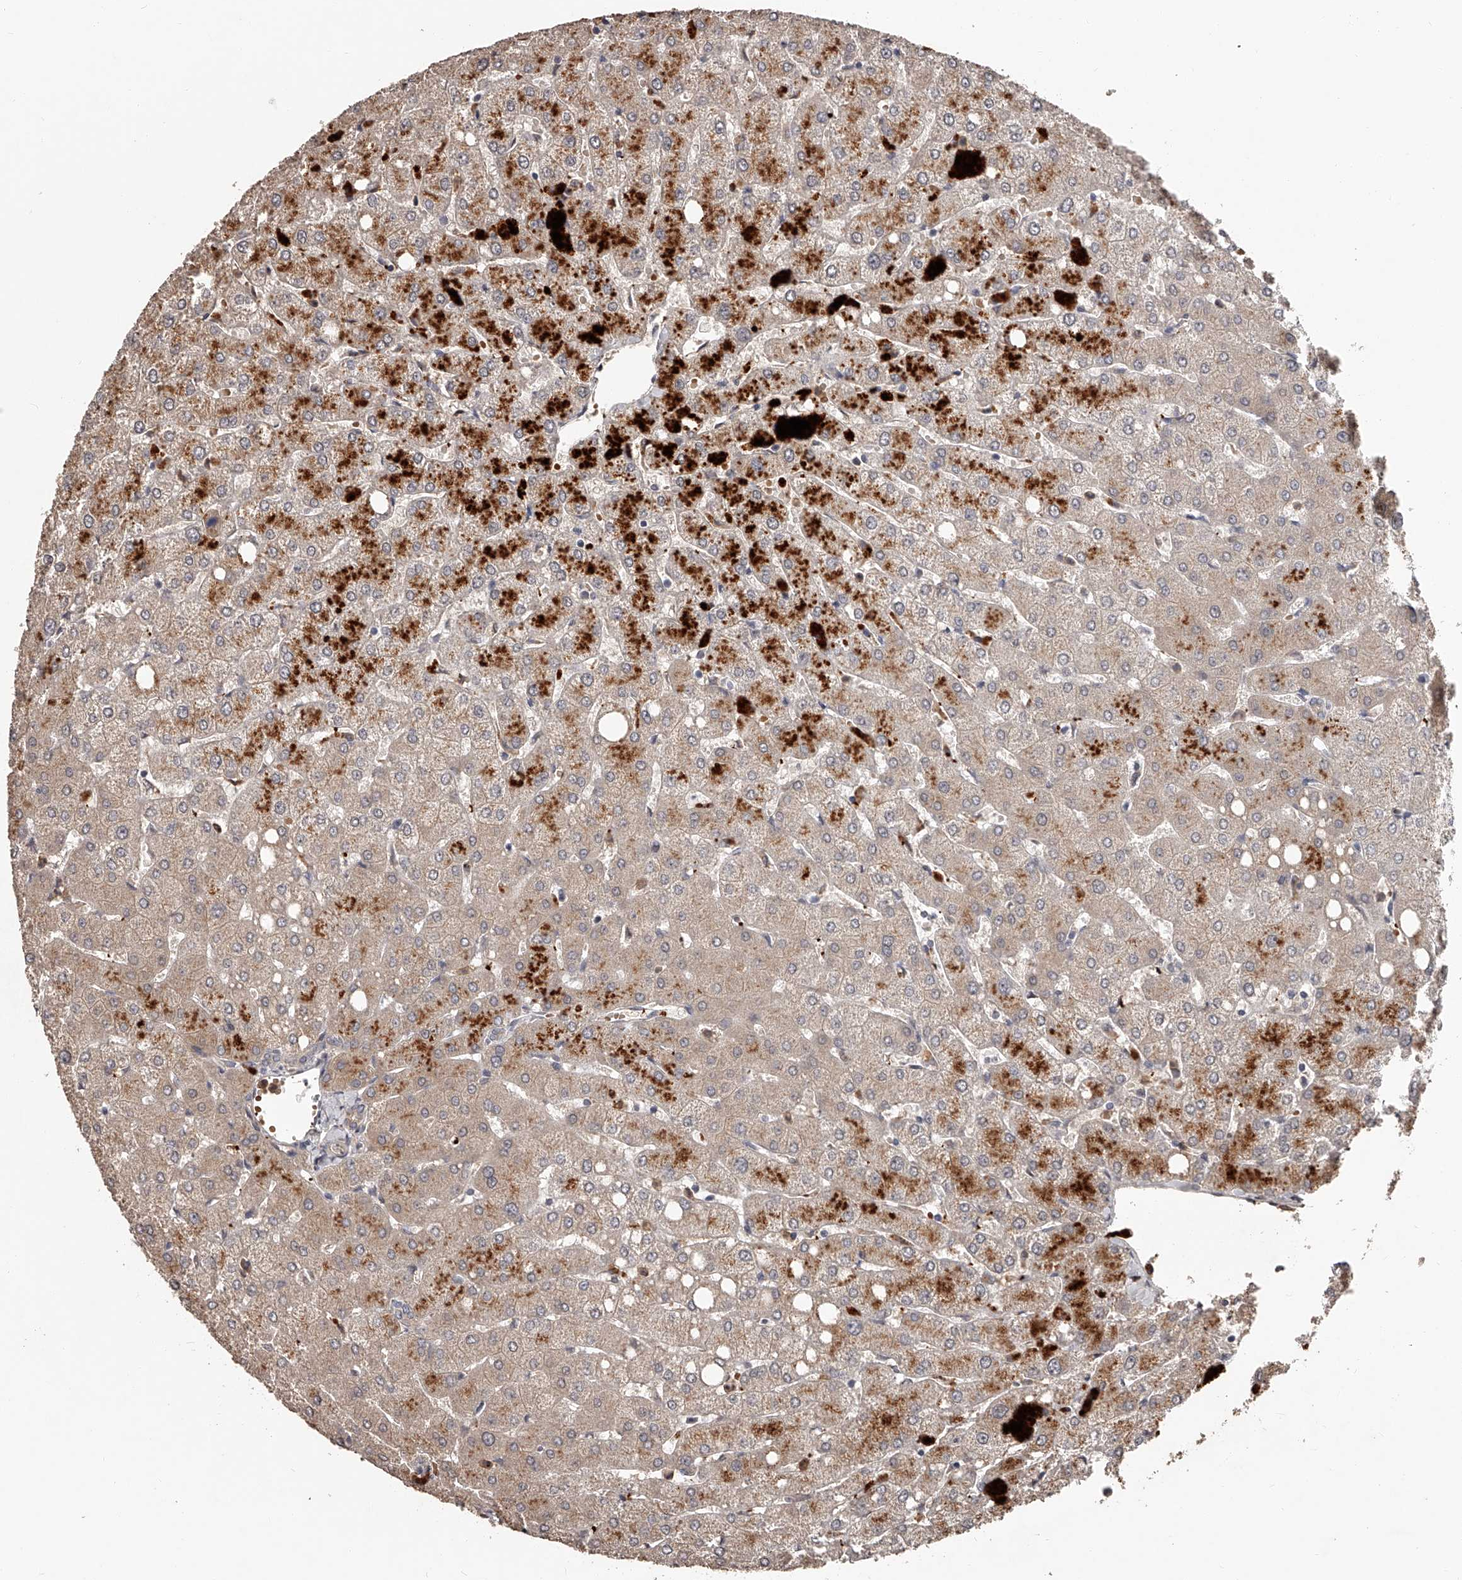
{"staining": {"intensity": "weak", "quantity": ">75%", "location": "cytoplasmic/membranous"}, "tissue": "liver", "cell_type": "Cholangiocytes", "image_type": "normal", "snomed": [{"axis": "morphology", "description": "Normal tissue, NOS"}, {"axis": "topography", "description": "Liver"}], "caption": "Immunohistochemical staining of normal human liver demonstrates weak cytoplasmic/membranous protein expression in approximately >75% of cholangiocytes.", "gene": "URGCP", "patient": {"sex": "female", "age": 54}}